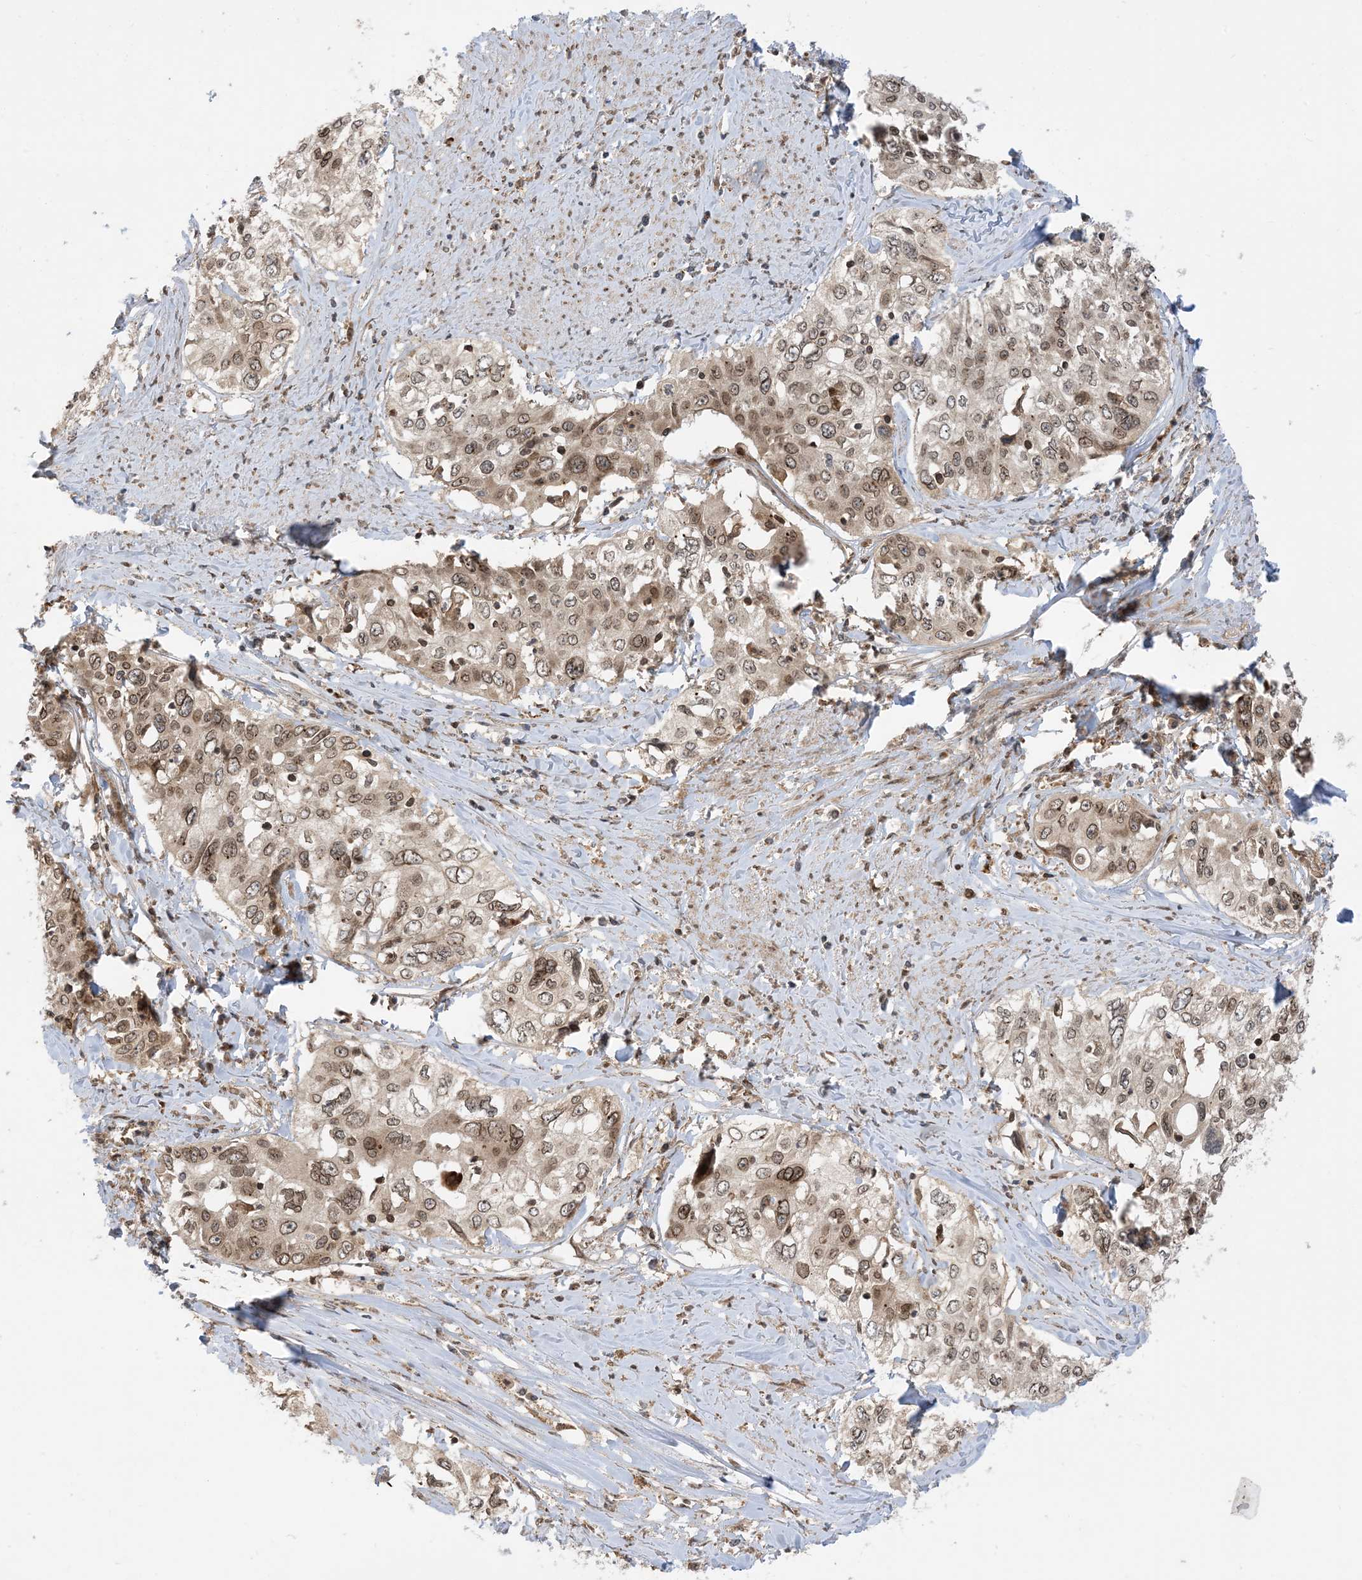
{"staining": {"intensity": "moderate", "quantity": "25%-75%", "location": "cytoplasmic/membranous,nuclear"}, "tissue": "cervical cancer", "cell_type": "Tumor cells", "image_type": "cancer", "snomed": [{"axis": "morphology", "description": "Squamous cell carcinoma, NOS"}, {"axis": "topography", "description": "Cervix"}], "caption": "This is an image of immunohistochemistry staining of cervical squamous cell carcinoma, which shows moderate staining in the cytoplasmic/membranous and nuclear of tumor cells.", "gene": "CASP4", "patient": {"sex": "female", "age": 31}}